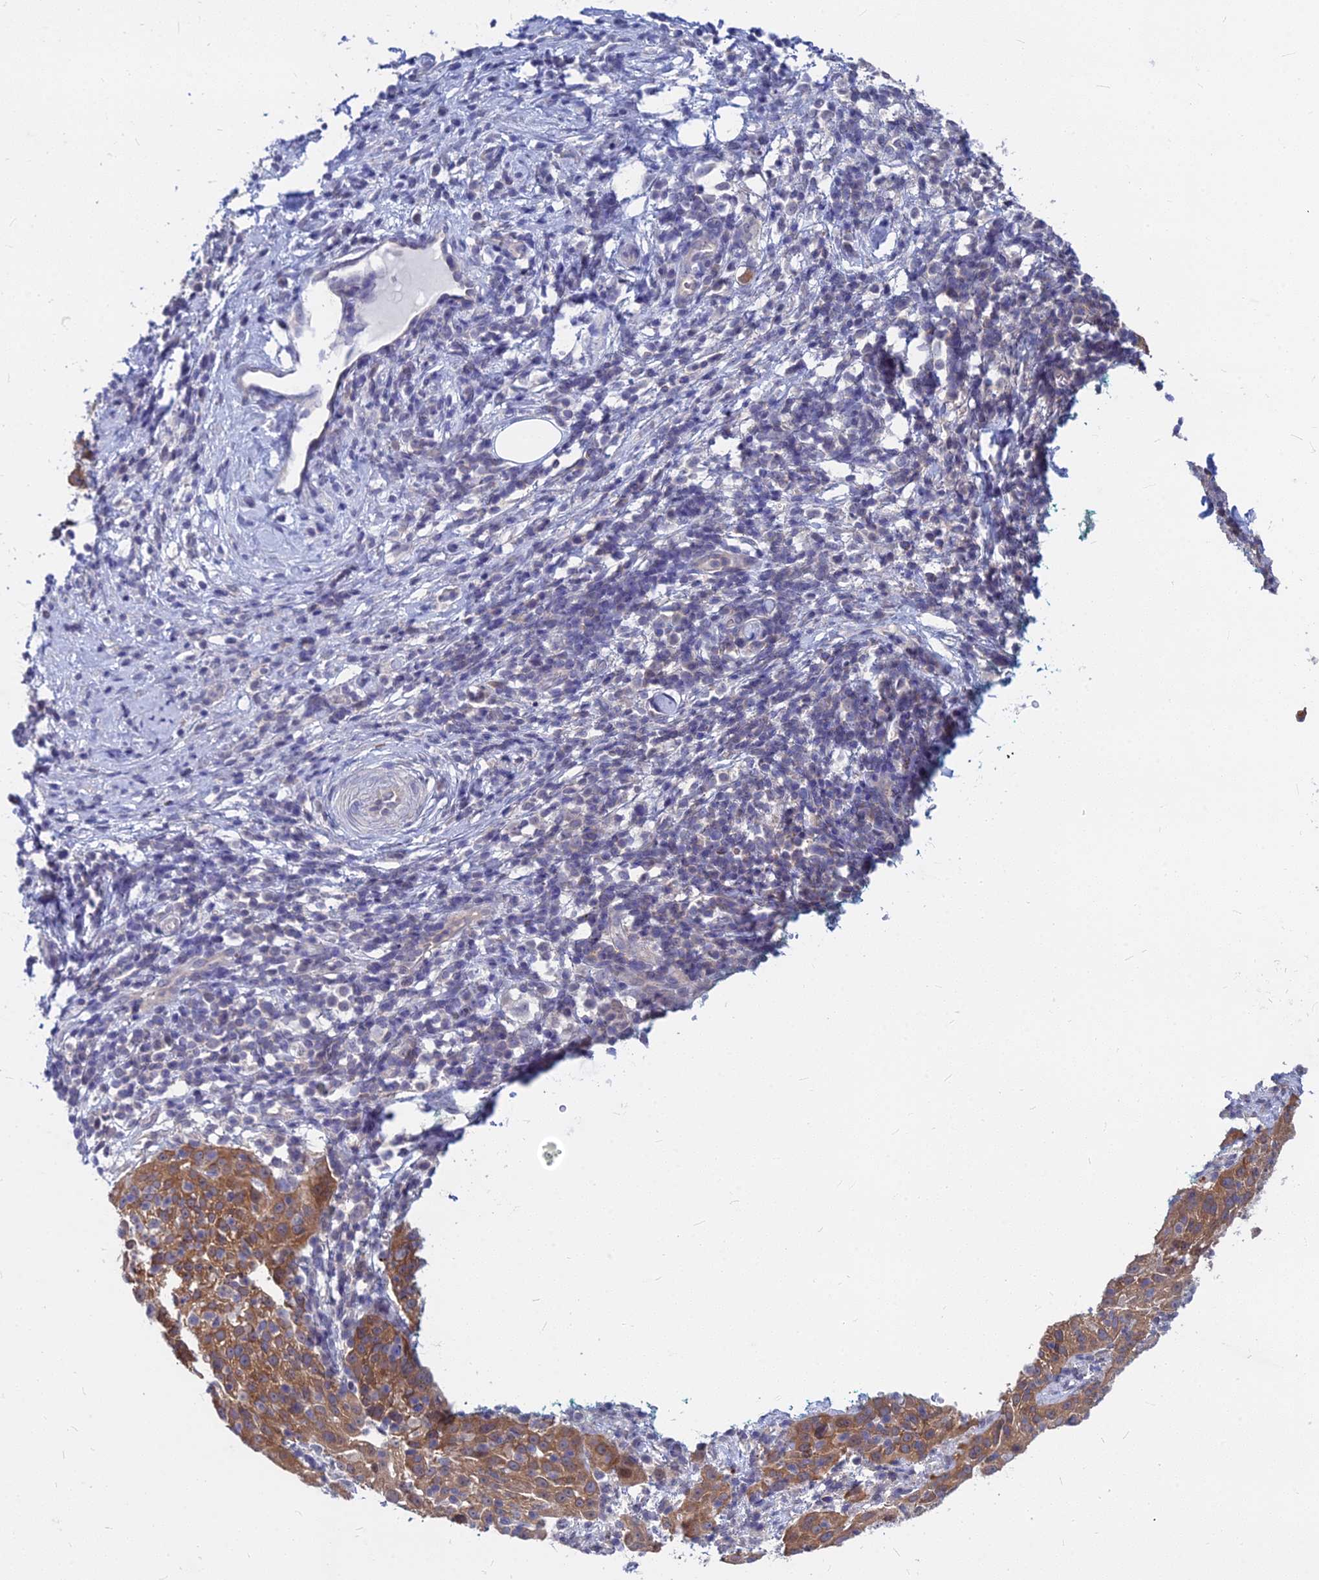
{"staining": {"intensity": "moderate", "quantity": ">75%", "location": "cytoplasmic/membranous"}, "tissue": "cervical cancer", "cell_type": "Tumor cells", "image_type": "cancer", "snomed": [{"axis": "morphology", "description": "Squamous cell carcinoma, NOS"}, {"axis": "topography", "description": "Cervix"}], "caption": "Brown immunohistochemical staining in cervical cancer (squamous cell carcinoma) displays moderate cytoplasmic/membranous staining in approximately >75% of tumor cells.", "gene": "B3GALT4", "patient": {"sex": "female", "age": 57}}